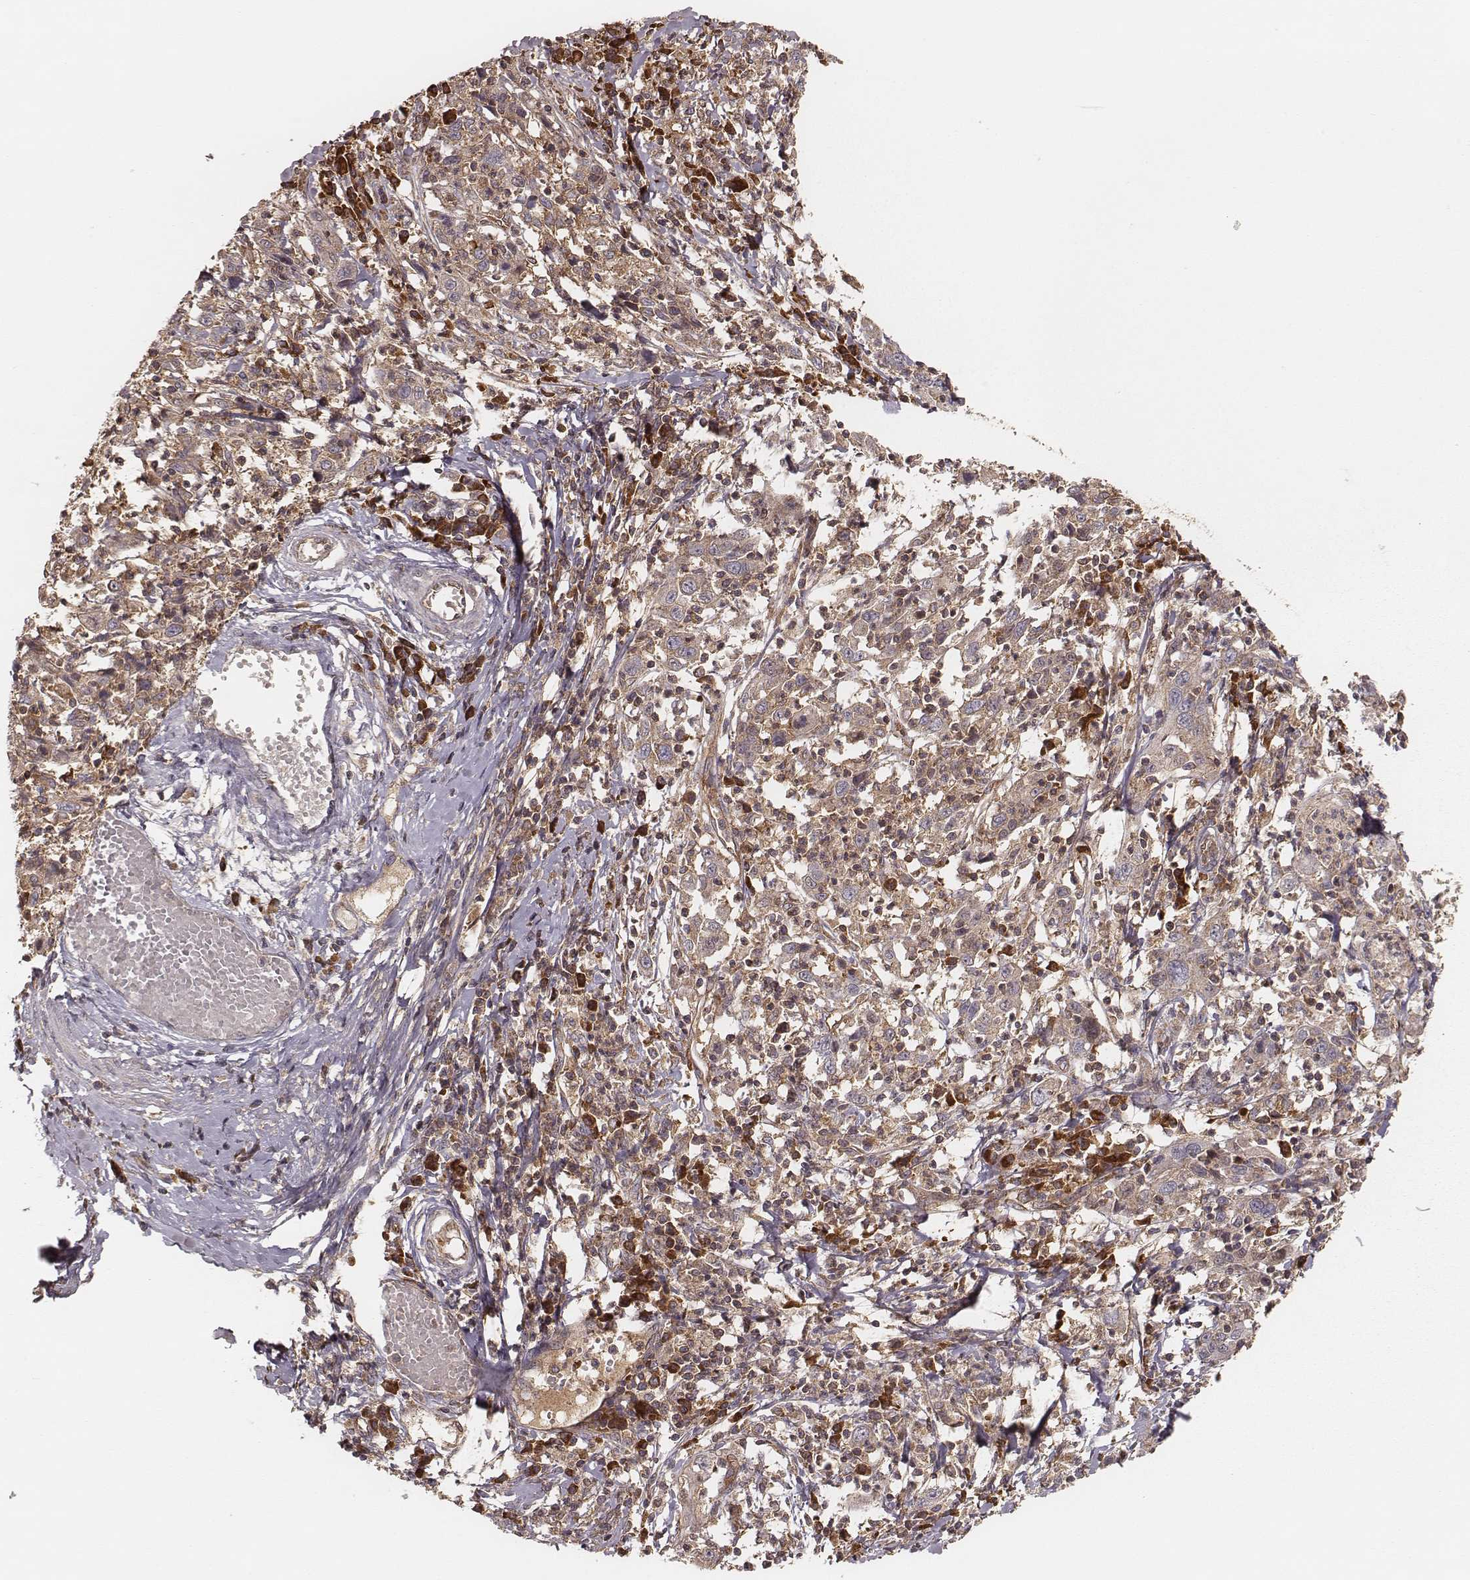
{"staining": {"intensity": "weak", "quantity": ">75%", "location": "cytoplasmic/membranous"}, "tissue": "cervical cancer", "cell_type": "Tumor cells", "image_type": "cancer", "snomed": [{"axis": "morphology", "description": "Squamous cell carcinoma, NOS"}, {"axis": "topography", "description": "Cervix"}], "caption": "A micrograph of human squamous cell carcinoma (cervical) stained for a protein displays weak cytoplasmic/membranous brown staining in tumor cells.", "gene": "CARS1", "patient": {"sex": "female", "age": 46}}